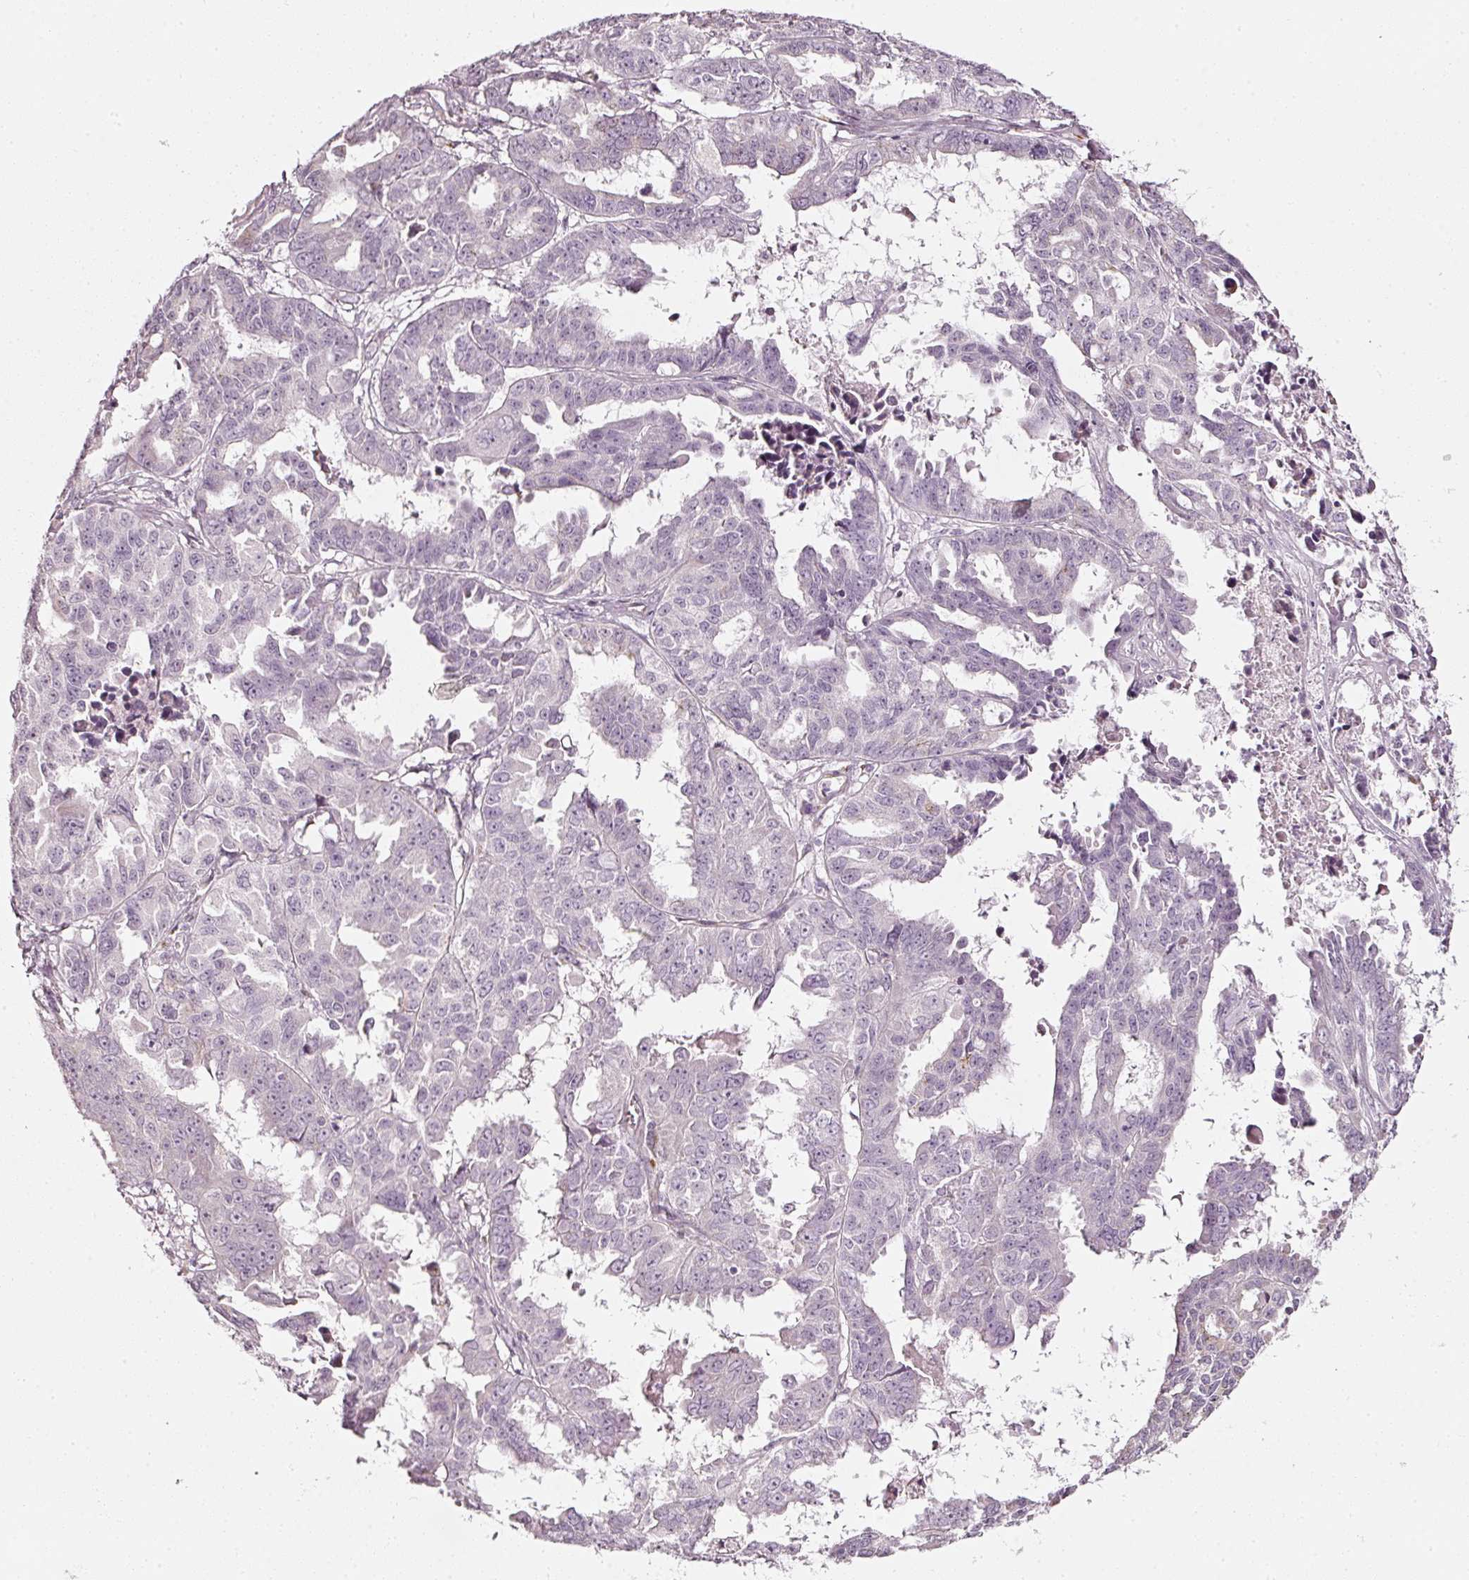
{"staining": {"intensity": "negative", "quantity": "none", "location": "none"}, "tissue": "ovarian cancer", "cell_type": "Tumor cells", "image_type": "cancer", "snomed": [{"axis": "morphology", "description": "Adenocarcinoma, NOS"}, {"axis": "morphology", "description": "Carcinoma, endometroid"}, {"axis": "topography", "description": "Ovary"}], "caption": "High magnification brightfield microscopy of ovarian cancer stained with DAB (brown) and counterstained with hematoxylin (blue): tumor cells show no significant staining.", "gene": "SDF4", "patient": {"sex": "female", "age": 72}}